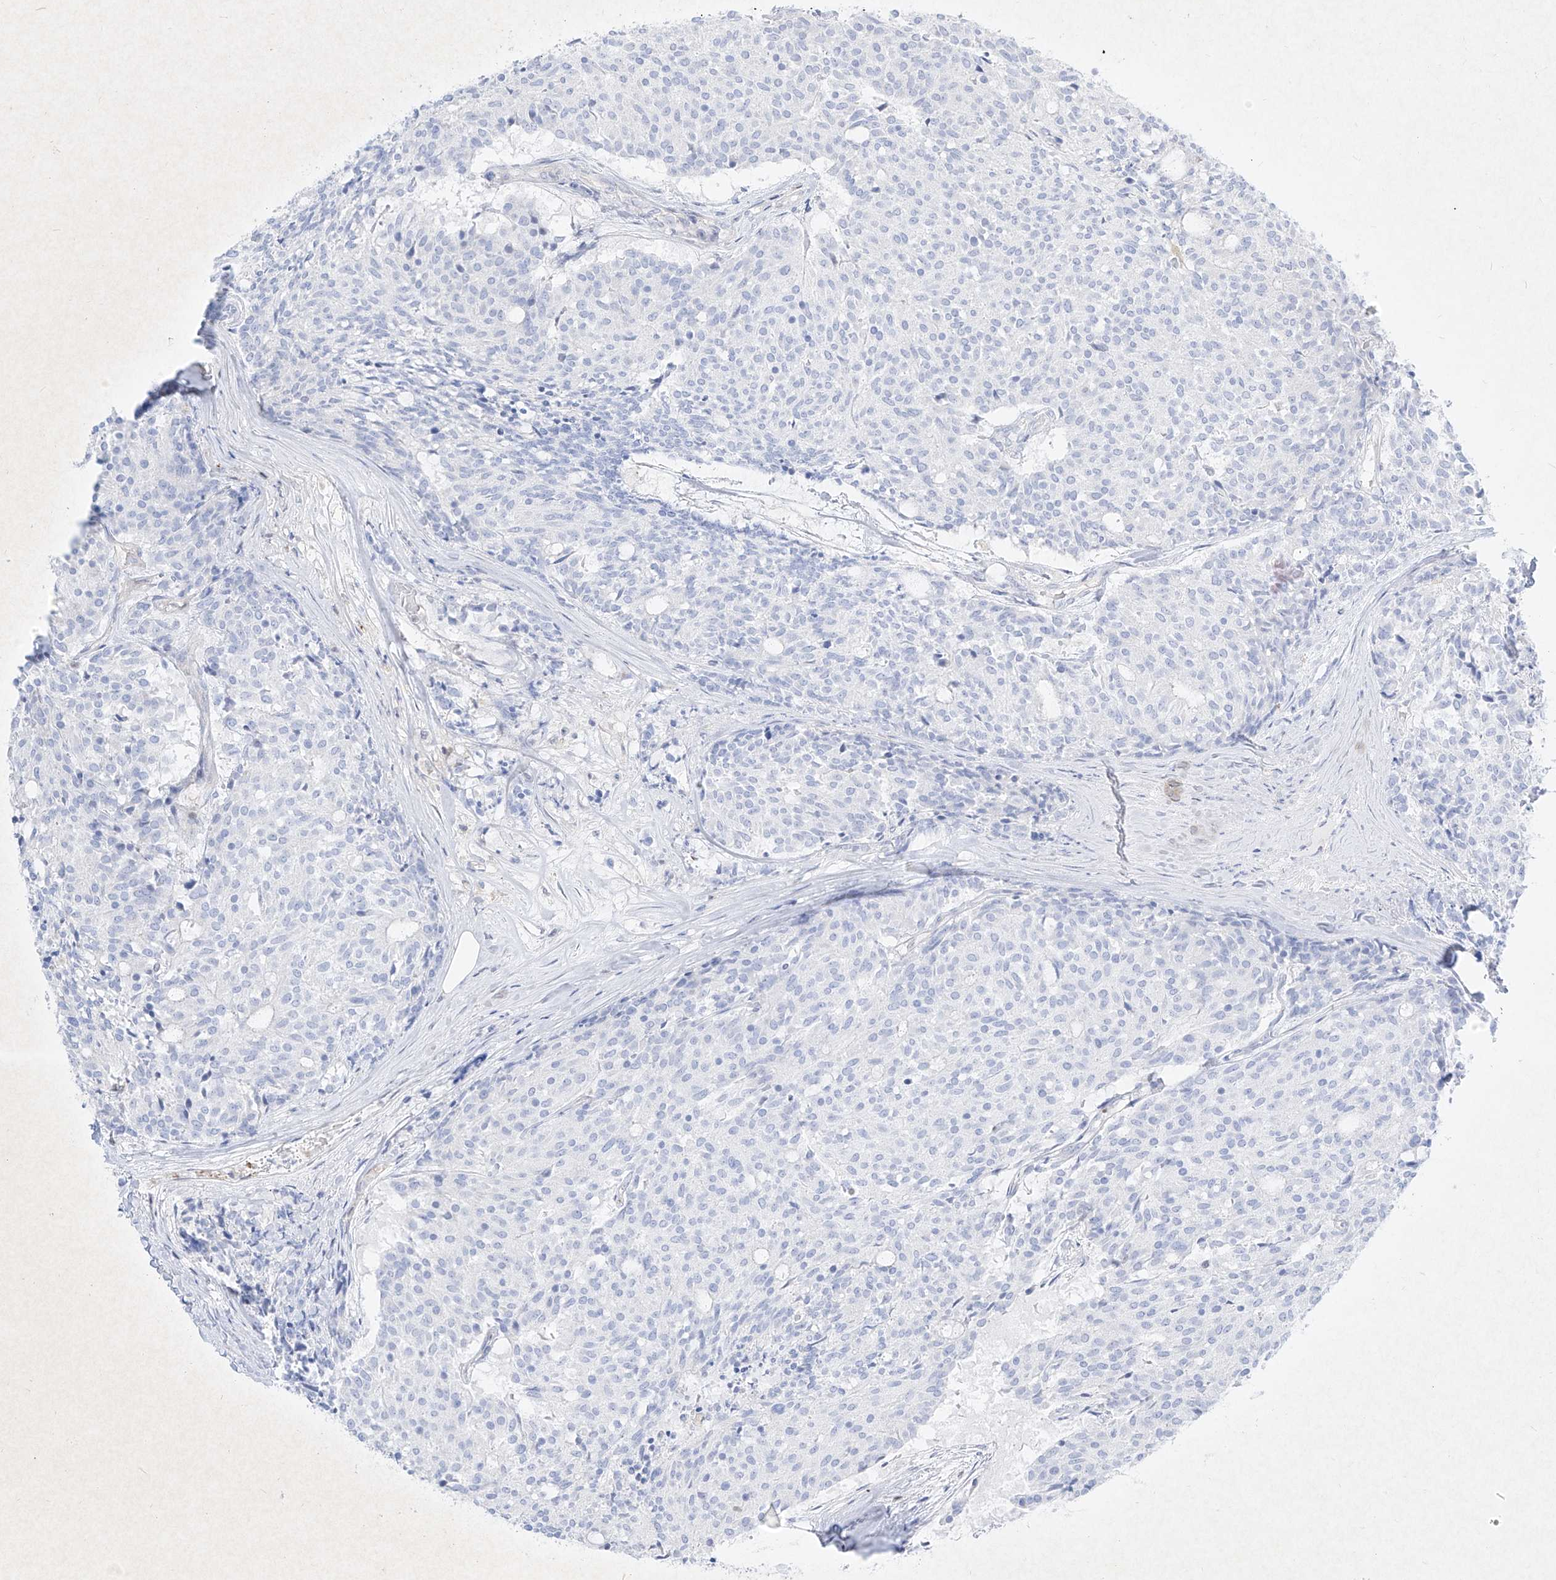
{"staining": {"intensity": "negative", "quantity": "none", "location": "none"}, "tissue": "carcinoid", "cell_type": "Tumor cells", "image_type": "cancer", "snomed": [{"axis": "morphology", "description": "Carcinoid, malignant, NOS"}, {"axis": "topography", "description": "Pancreas"}], "caption": "This is an immunohistochemistry (IHC) photomicrograph of human carcinoid. There is no staining in tumor cells.", "gene": "PSMB10", "patient": {"sex": "female", "age": 54}}